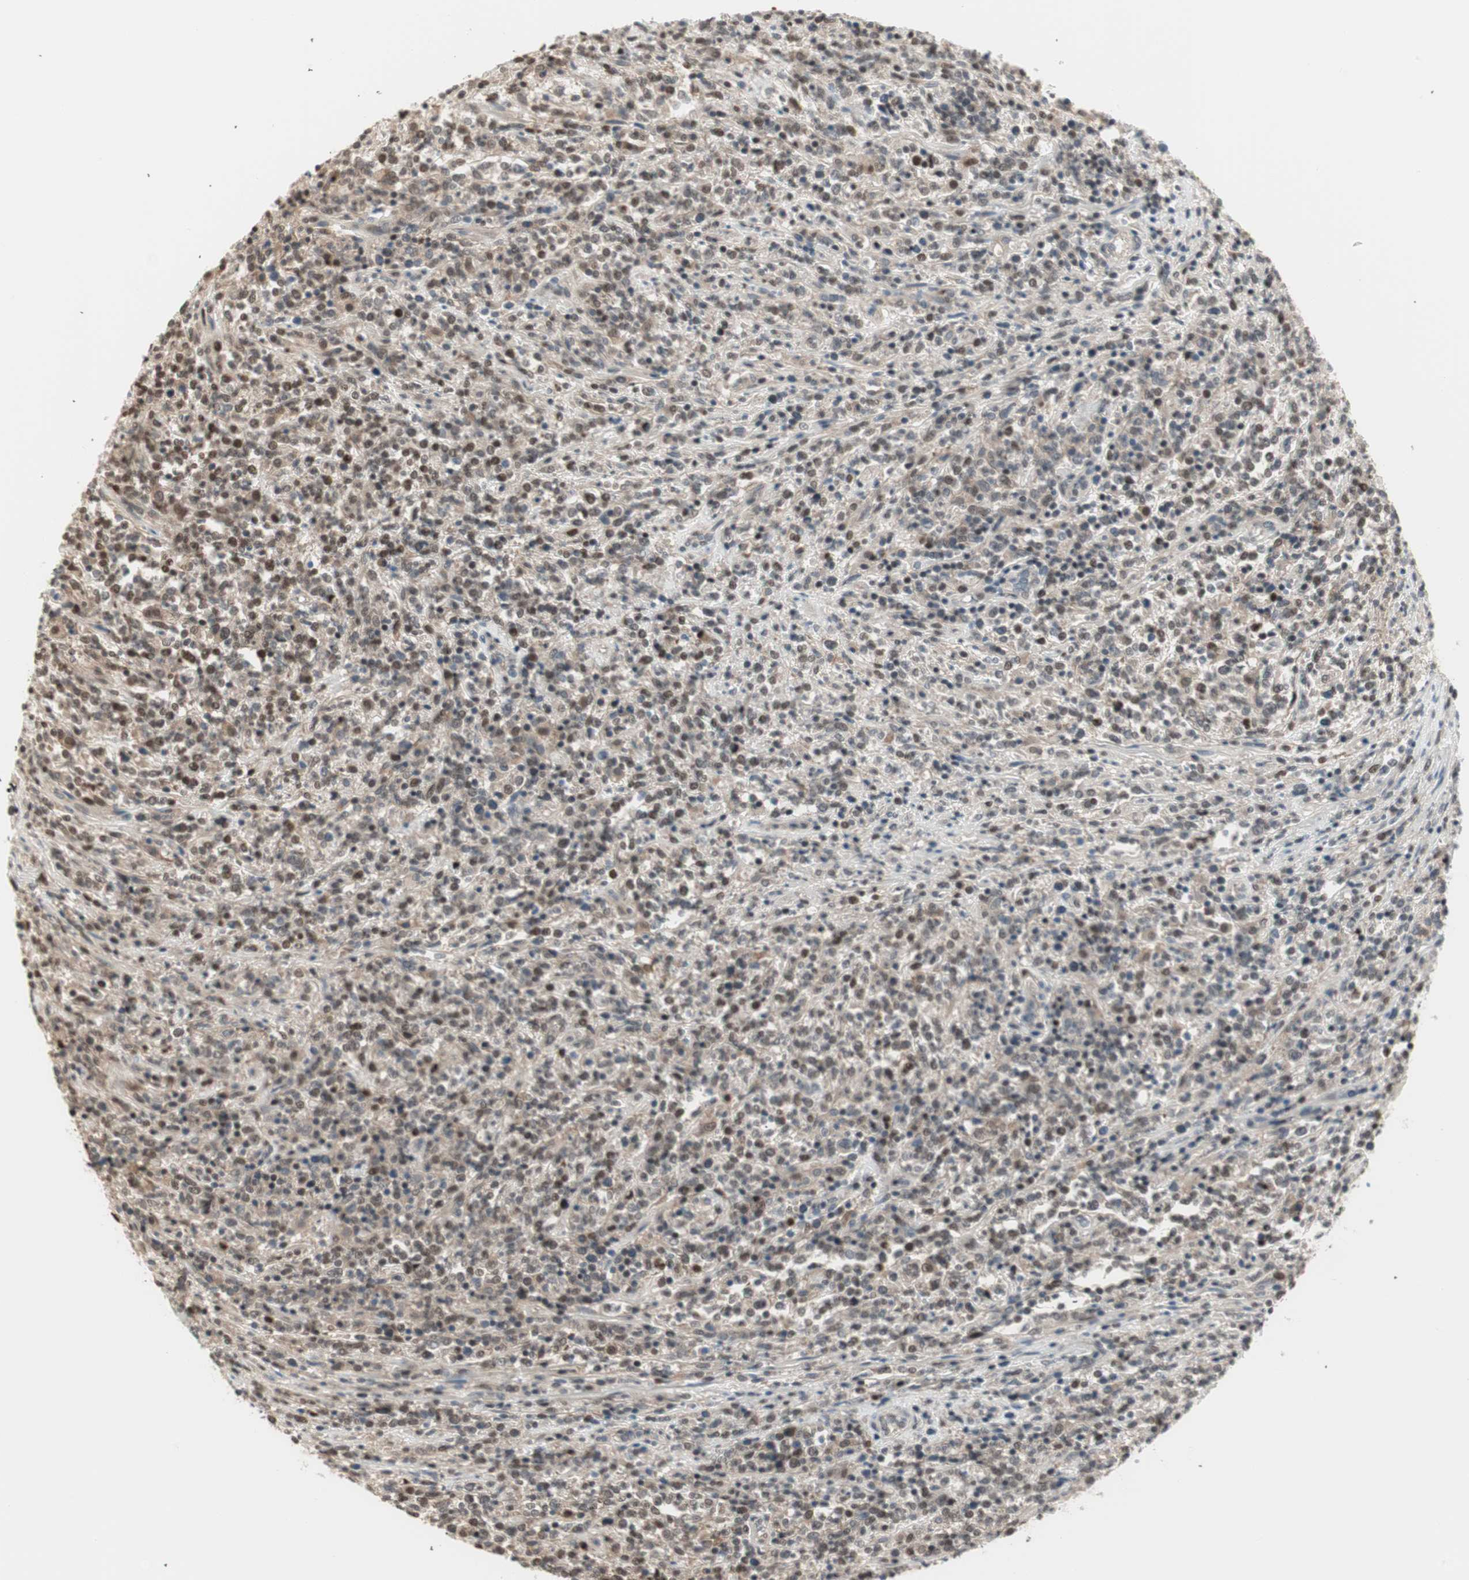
{"staining": {"intensity": "strong", "quantity": "25%-75%", "location": "nuclear"}, "tissue": "lymphoma", "cell_type": "Tumor cells", "image_type": "cancer", "snomed": [{"axis": "morphology", "description": "Malignant lymphoma, non-Hodgkin's type, High grade"}, {"axis": "topography", "description": "Soft tissue"}], "caption": "Tumor cells exhibit high levels of strong nuclear positivity in approximately 25%-75% of cells in human high-grade malignant lymphoma, non-Hodgkin's type. (DAB (3,3'-diaminobenzidine) IHC, brown staining for protein, blue staining for nuclei).", "gene": "LONP2", "patient": {"sex": "male", "age": 18}}